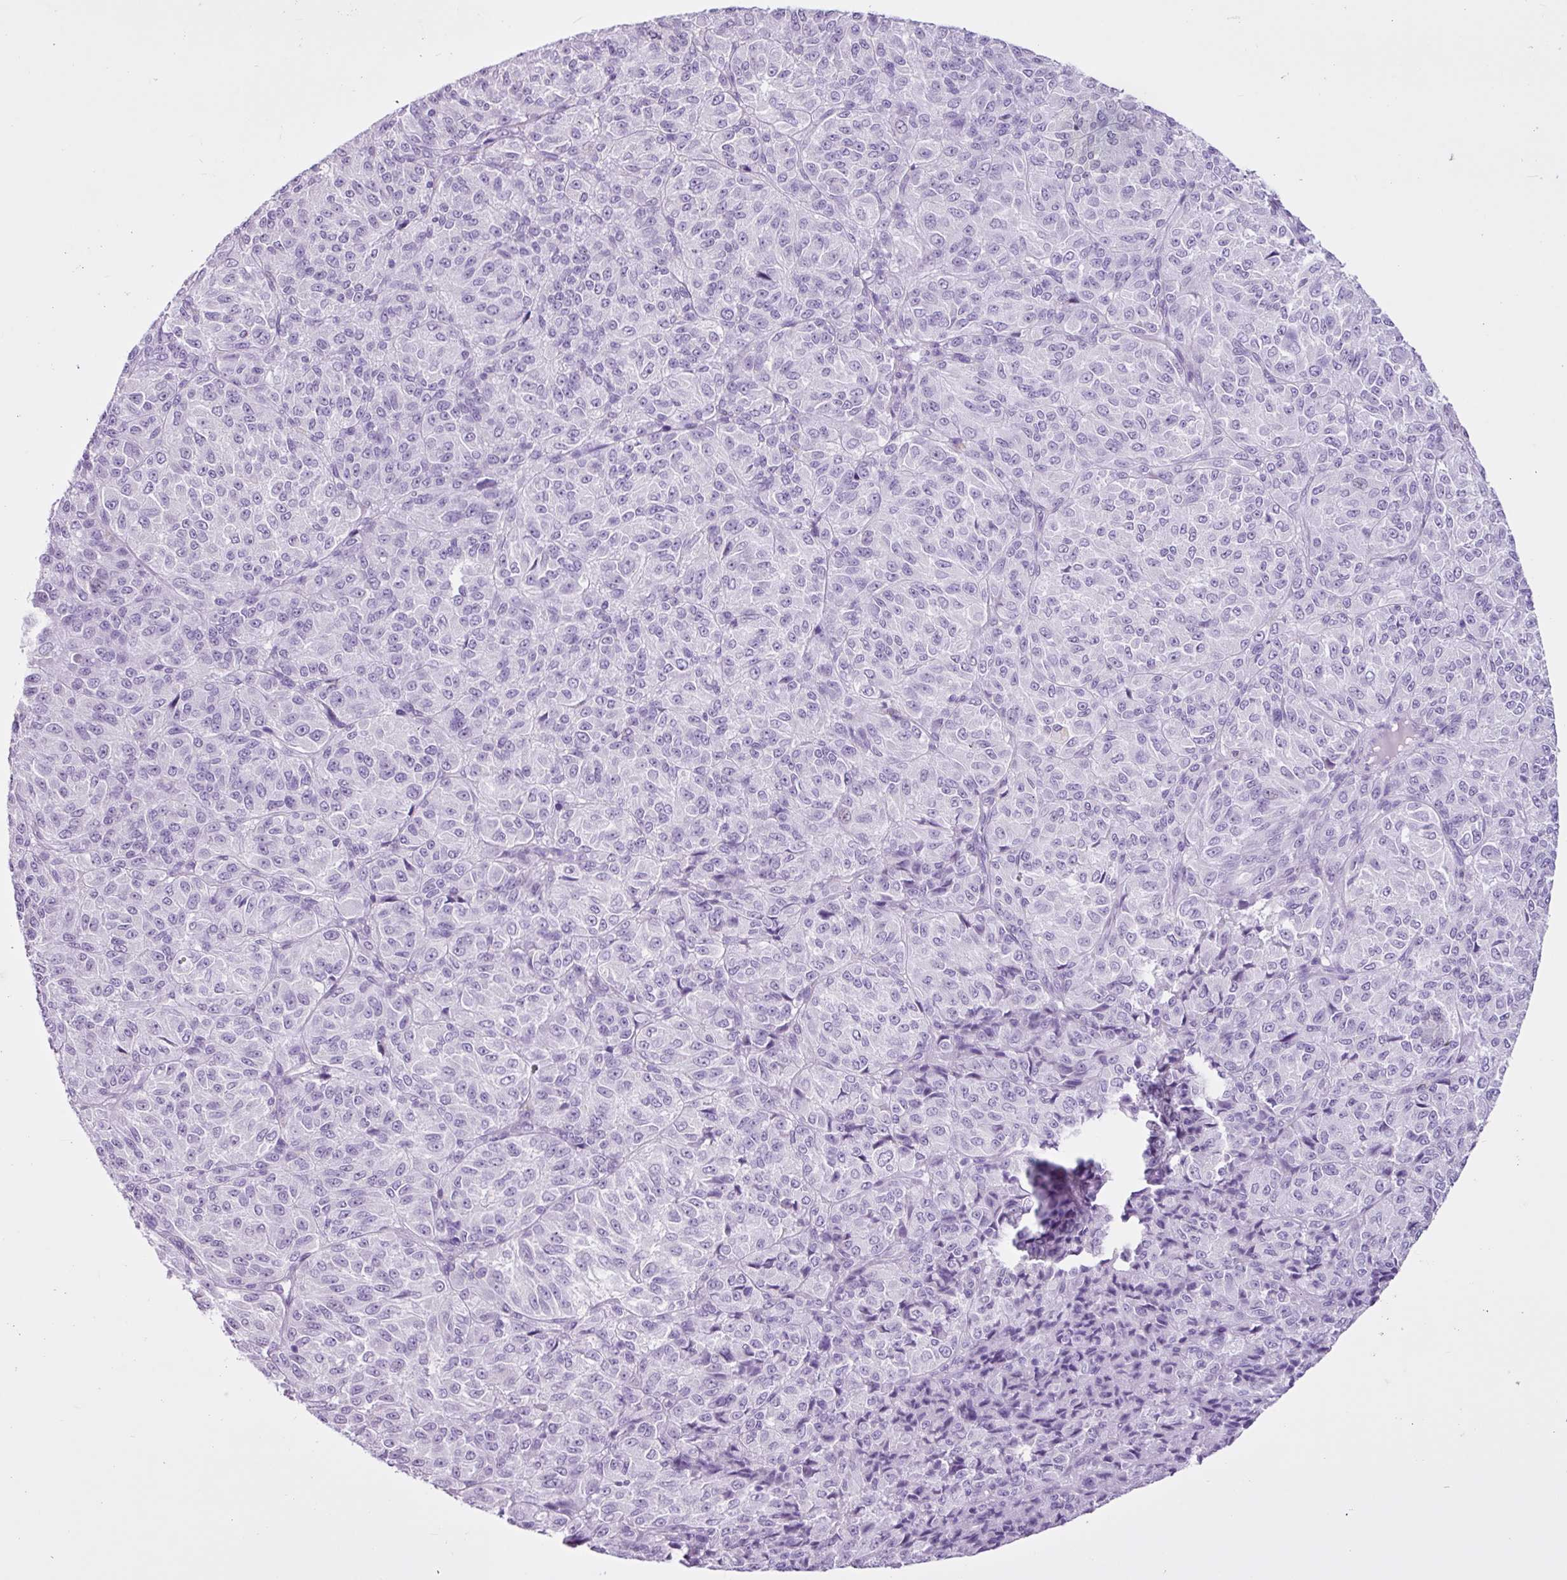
{"staining": {"intensity": "negative", "quantity": "none", "location": "none"}, "tissue": "melanoma", "cell_type": "Tumor cells", "image_type": "cancer", "snomed": [{"axis": "morphology", "description": "Malignant melanoma, Metastatic site"}, {"axis": "topography", "description": "Brain"}], "caption": "Protein analysis of malignant melanoma (metastatic site) demonstrates no significant expression in tumor cells.", "gene": "PGR", "patient": {"sex": "female", "age": 56}}